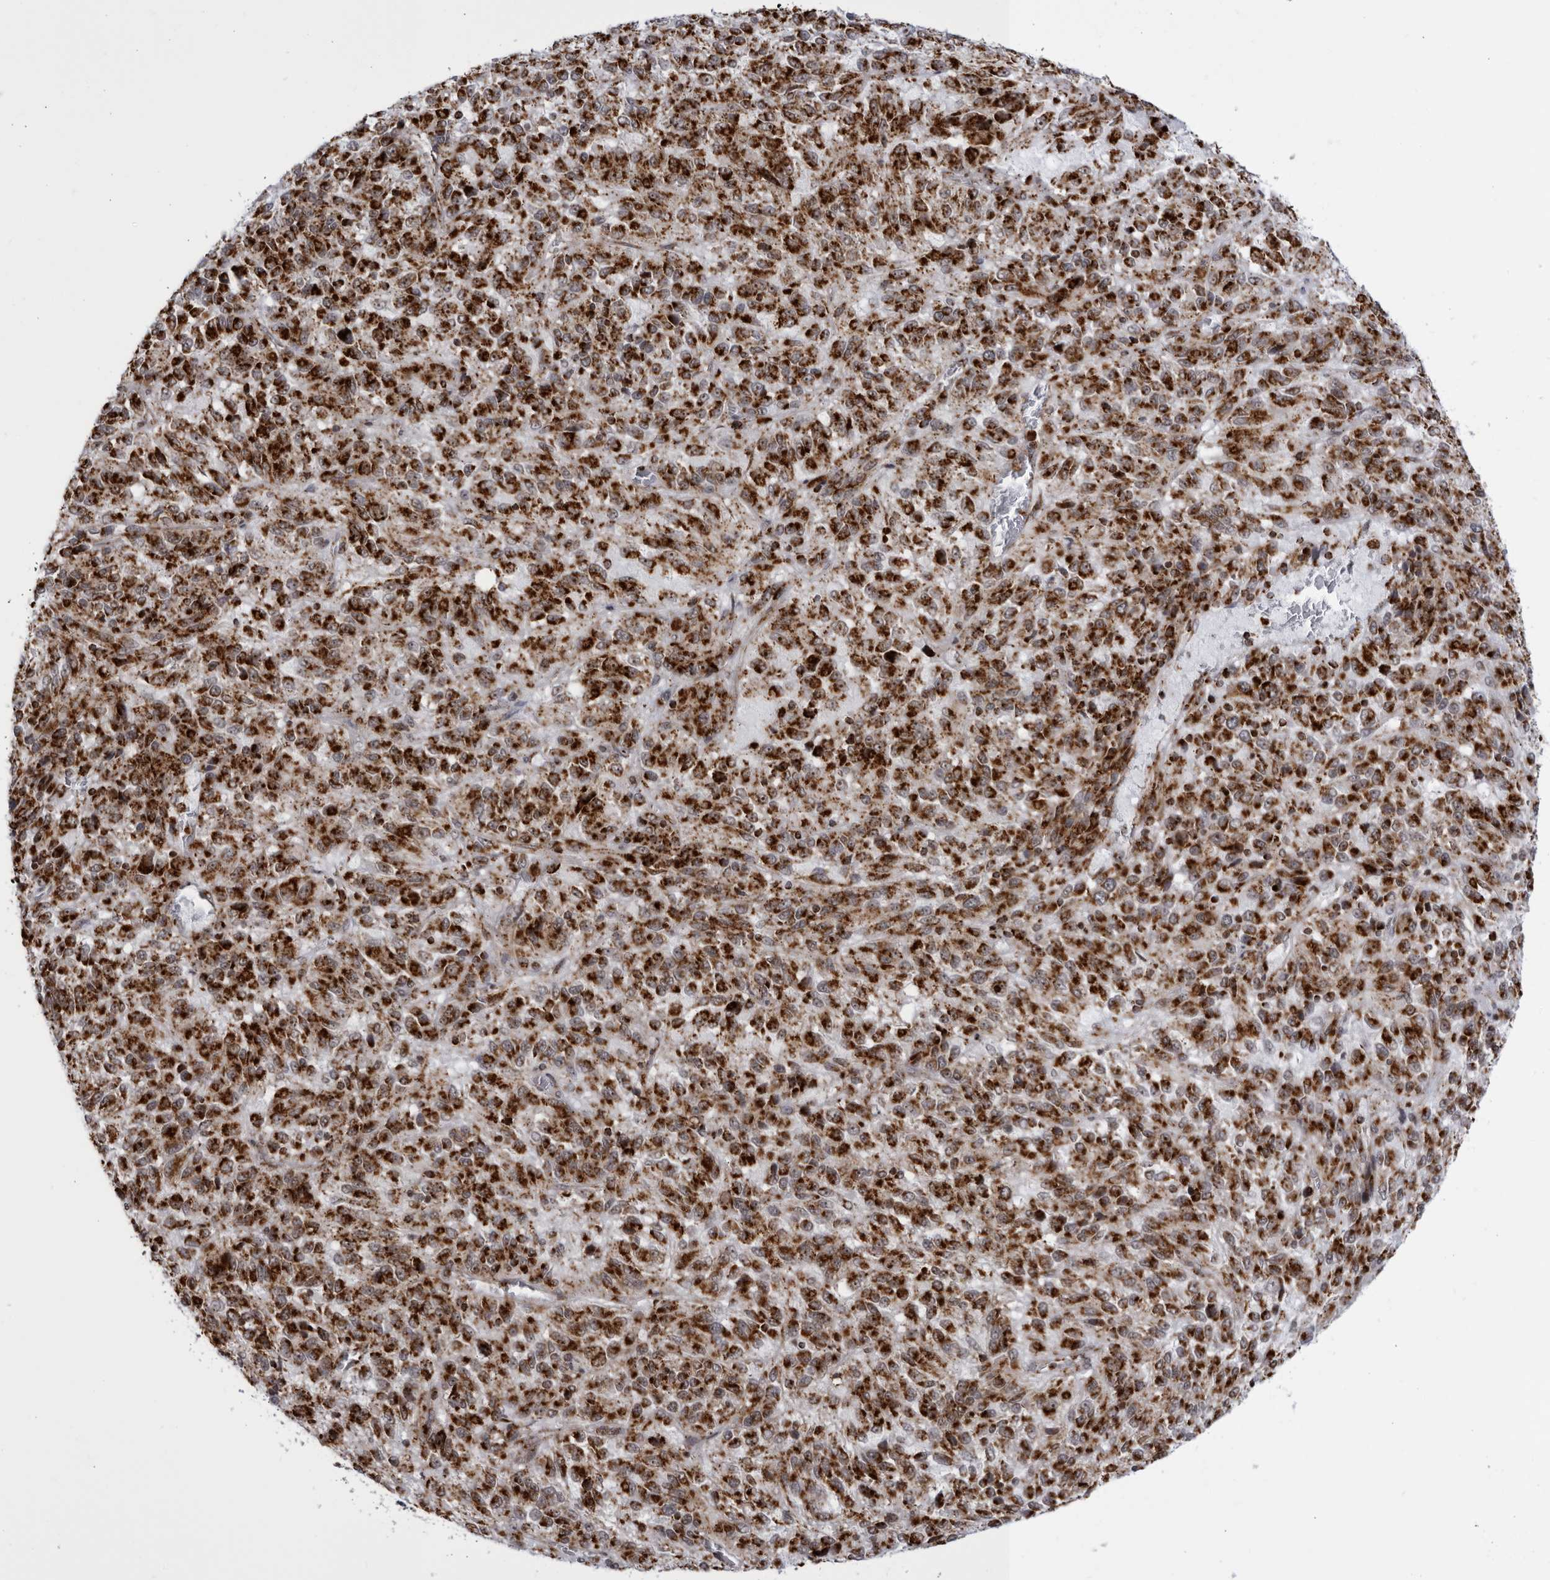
{"staining": {"intensity": "strong", "quantity": ">75%", "location": "cytoplasmic/membranous"}, "tissue": "melanoma", "cell_type": "Tumor cells", "image_type": "cancer", "snomed": [{"axis": "morphology", "description": "Malignant melanoma, Metastatic site"}, {"axis": "topography", "description": "Lung"}], "caption": "Immunohistochemical staining of melanoma reveals strong cytoplasmic/membranous protein expression in about >75% of tumor cells.", "gene": "RBM34", "patient": {"sex": "male", "age": 64}}